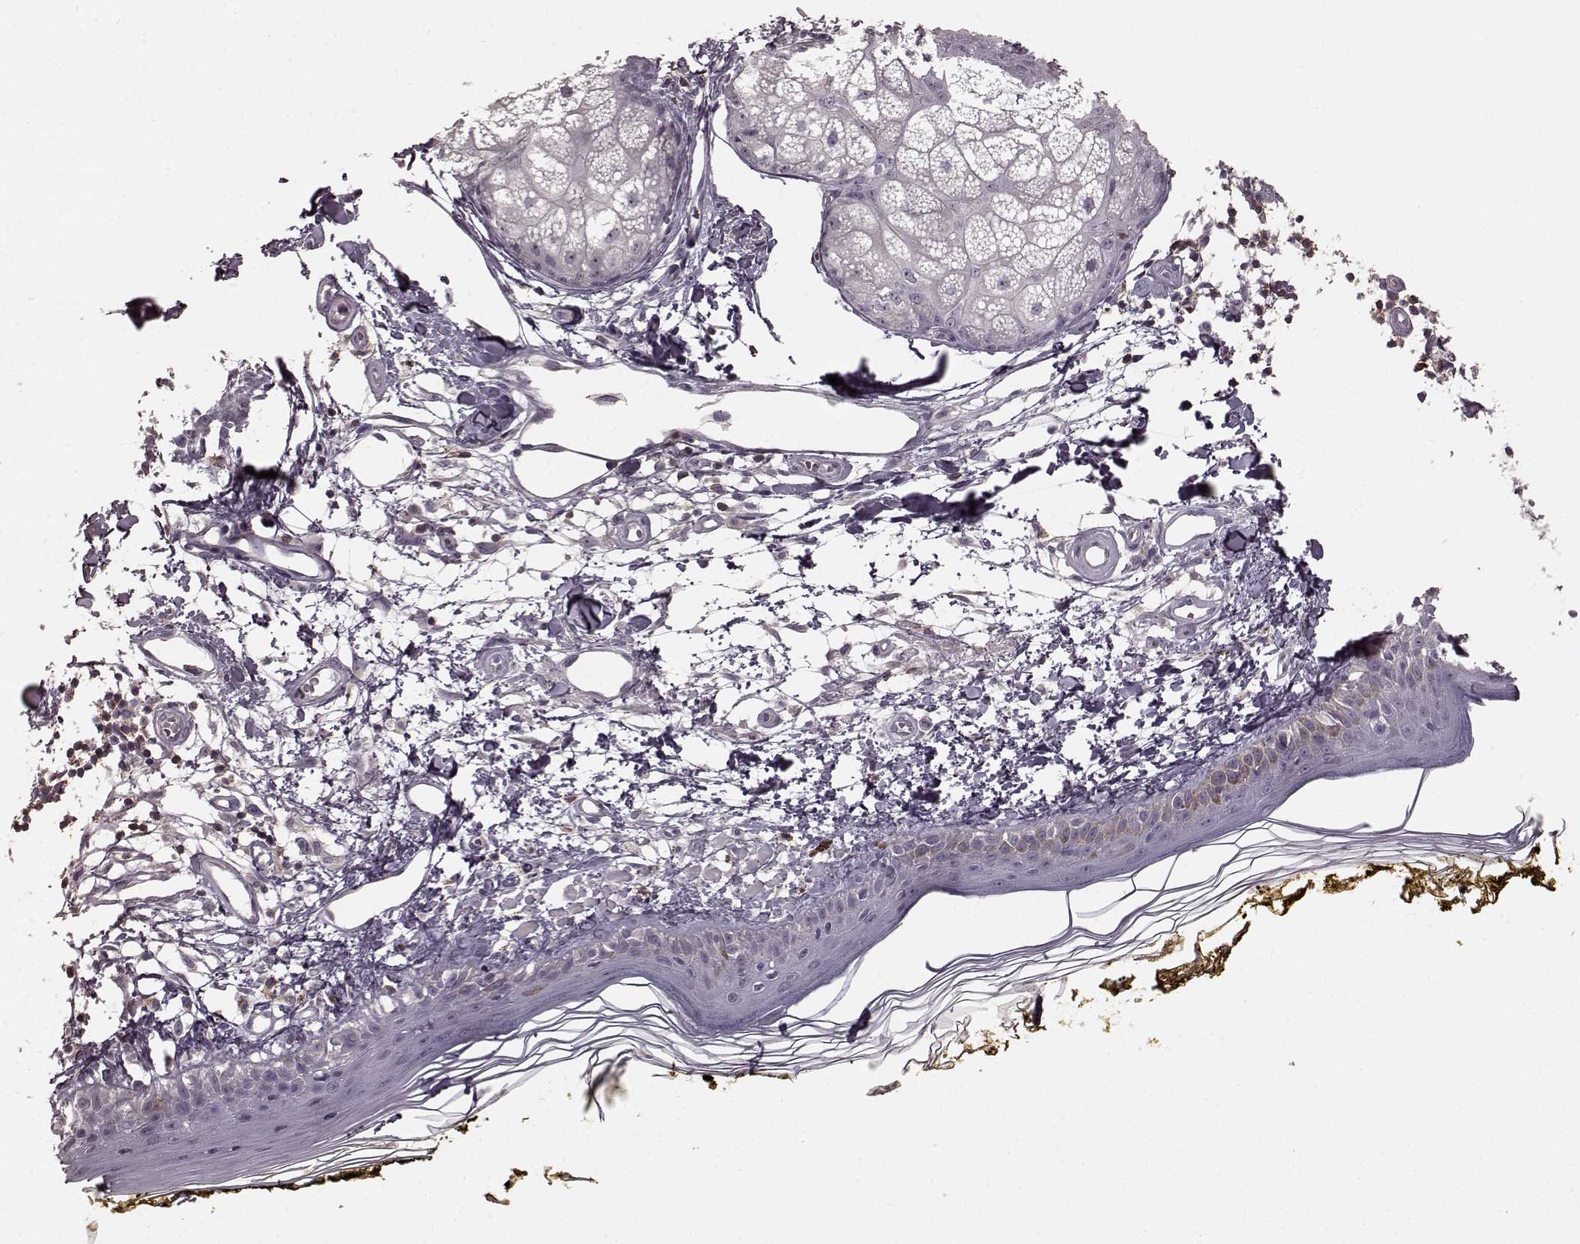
{"staining": {"intensity": "negative", "quantity": "none", "location": "none"}, "tissue": "skin", "cell_type": "Fibroblasts", "image_type": "normal", "snomed": [{"axis": "morphology", "description": "Normal tissue, NOS"}, {"axis": "topography", "description": "Skin"}], "caption": "The micrograph shows no staining of fibroblasts in benign skin.", "gene": "CD28", "patient": {"sex": "male", "age": 76}}